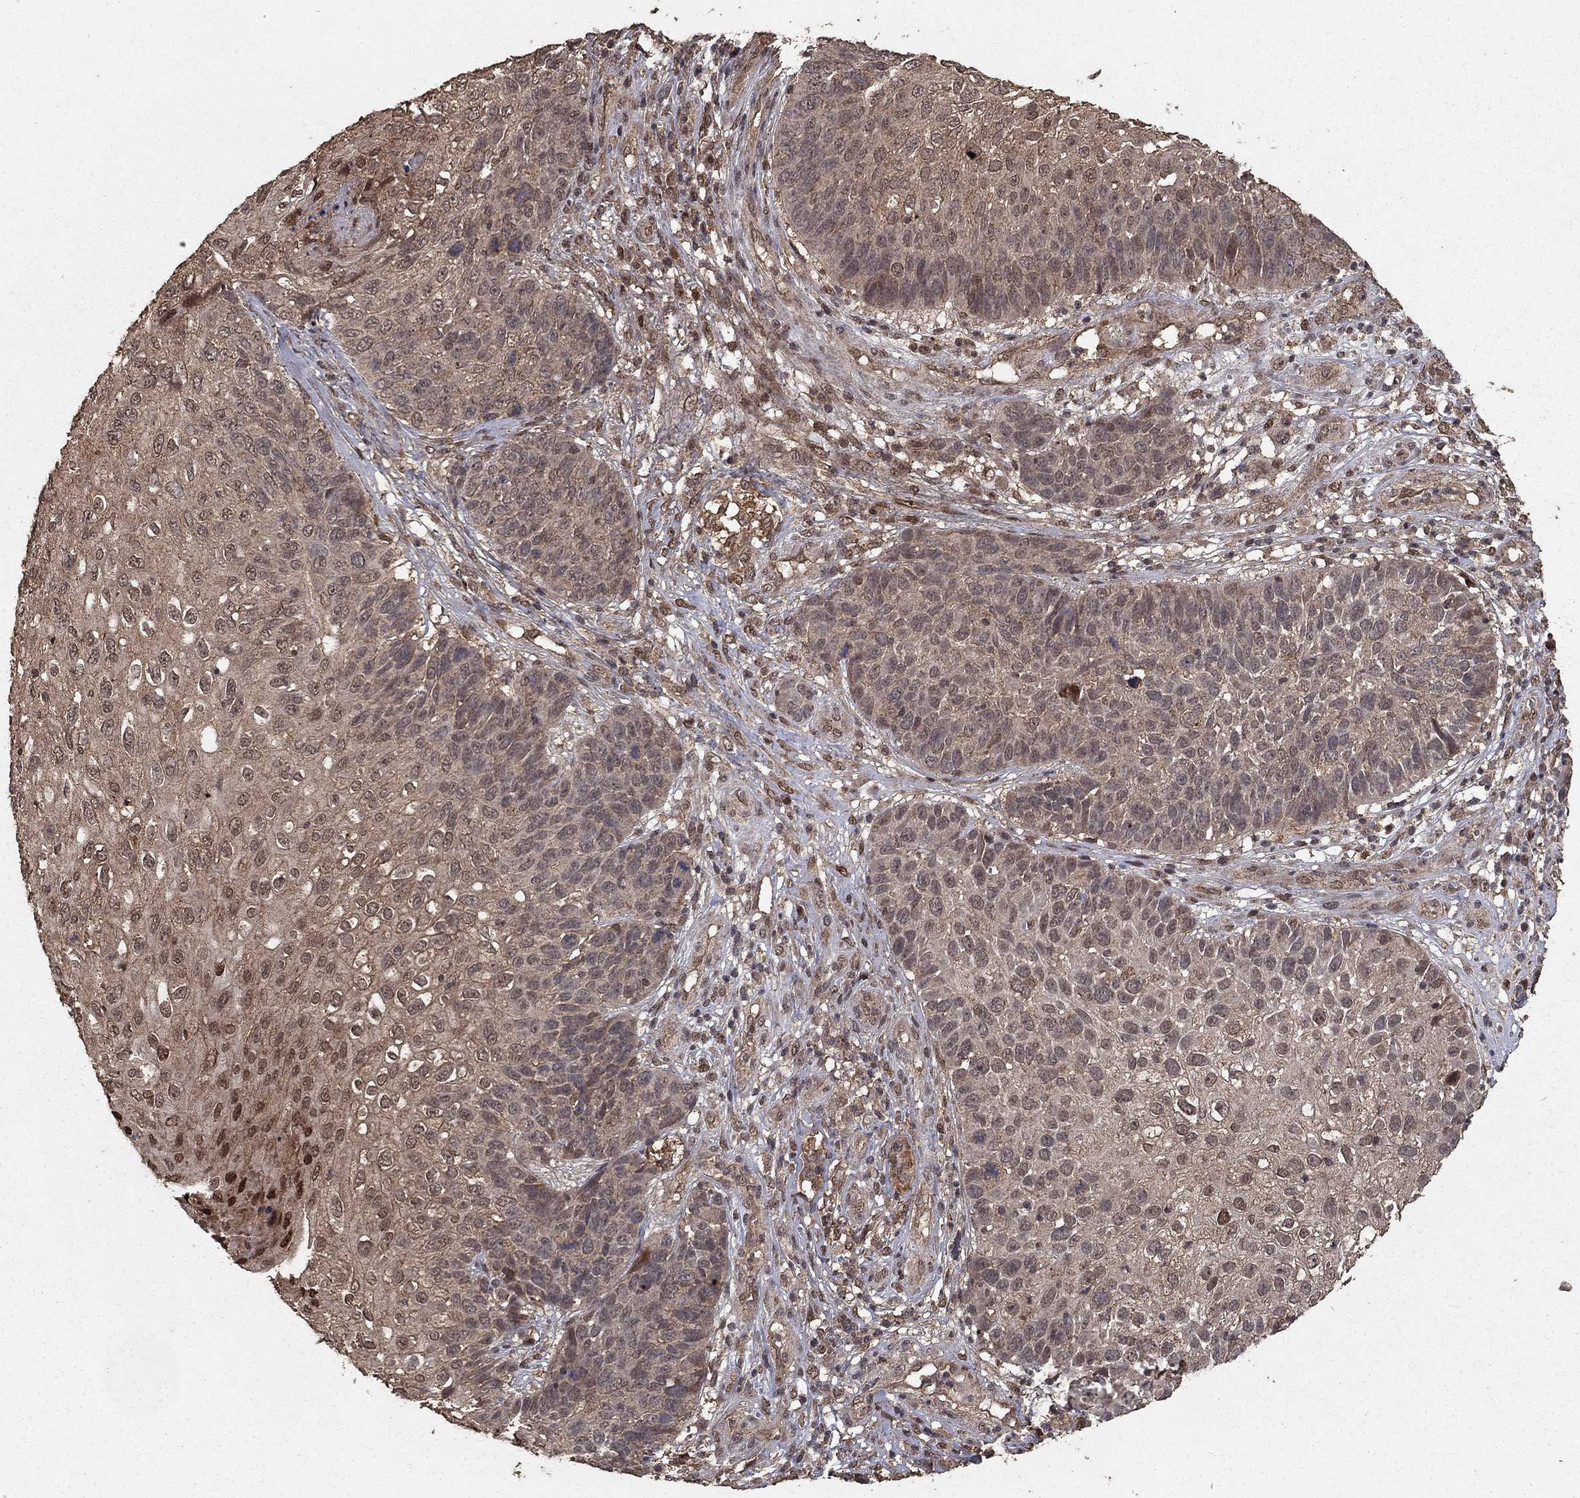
{"staining": {"intensity": "weak", "quantity": "25%-75%", "location": "cytoplasmic/membranous"}, "tissue": "skin cancer", "cell_type": "Tumor cells", "image_type": "cancer", "snomed": [{"axis": "morphology", "description": "Squamous cell carcinoma, NOS"}, {"axis": "topography", "description": "Skin"}], "caption": "Skin cancer (squamous cell carcinoma) was stained to show a protein in brown. There is low levels of weak cytoplasmic/membranous positivity in approximately 25%-75% of tumor cells. (DAB (3,3'-diaminobenzidine) IHC with brightfield microscopy, high magnification).", "gene": "PRDM1", "patient": {"sex": "male", "age": 92}}